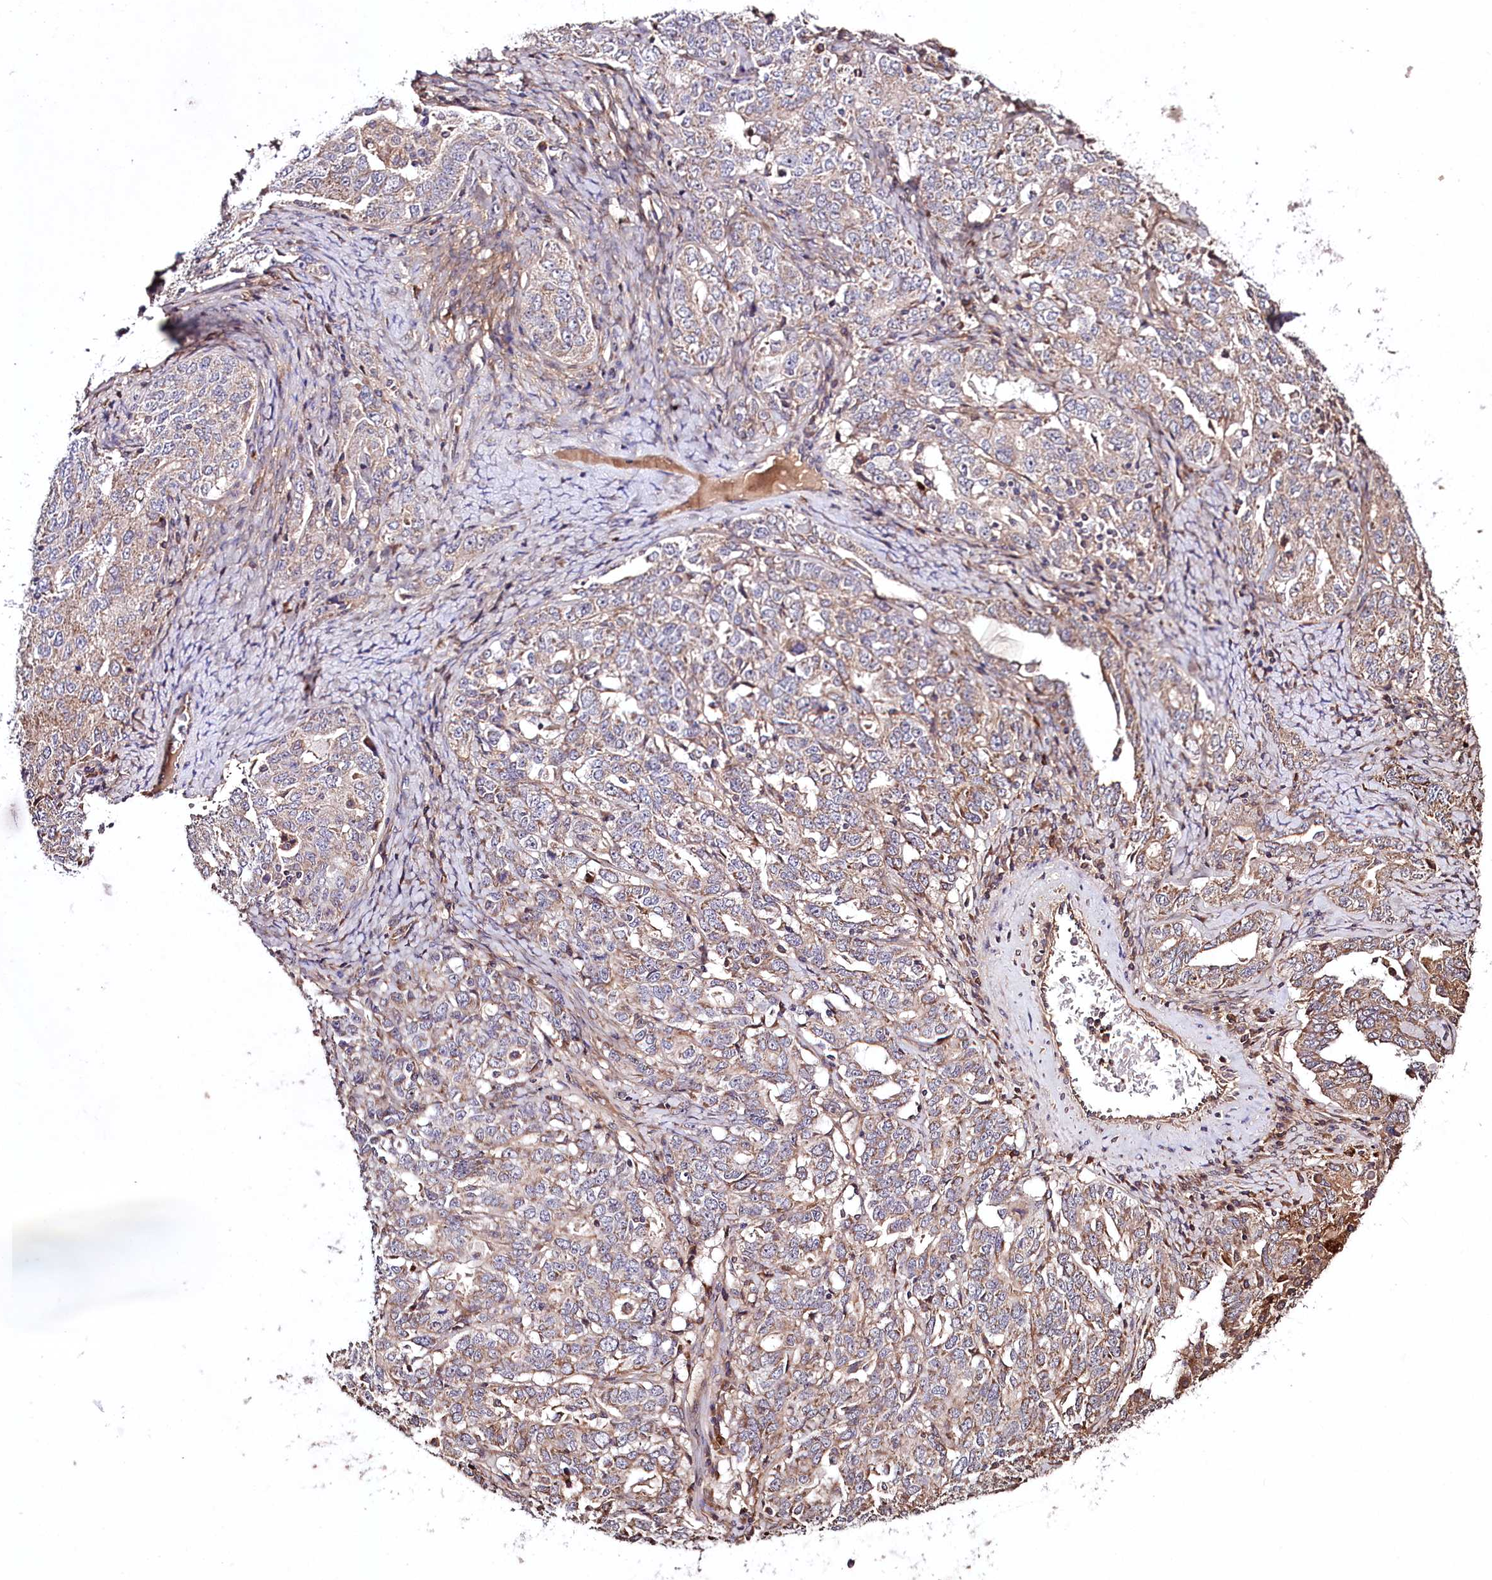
{"staining": {"intensity": "moderate", "quantity": "25%-75%", "location": "cytoplasmic/membranous"}, "tissue": "ovarian cancer", "cell_type": "Tumor cells", "image_type": "cancer", "snomed": [{"axis": "morphology", "description": "Carcinoma, endometroid"}, {"axis": "topography", "description": "Ovary"}], "caption": "Brown immunohistochemical staining in endometroid carcinoma (ovarian) reveals moderate cytoplasmic/membranous positivity in about 25%-75% of tumor cells. The staining was performed using DAB (3,3'-diaminobenzidine) to visualize the protein expression in brown, while the nuclei were stained in blue with hematoxylin (Magnification: 20x).", "gene": "TNPO3", "patient": {"sex": "female", "age": 62}}